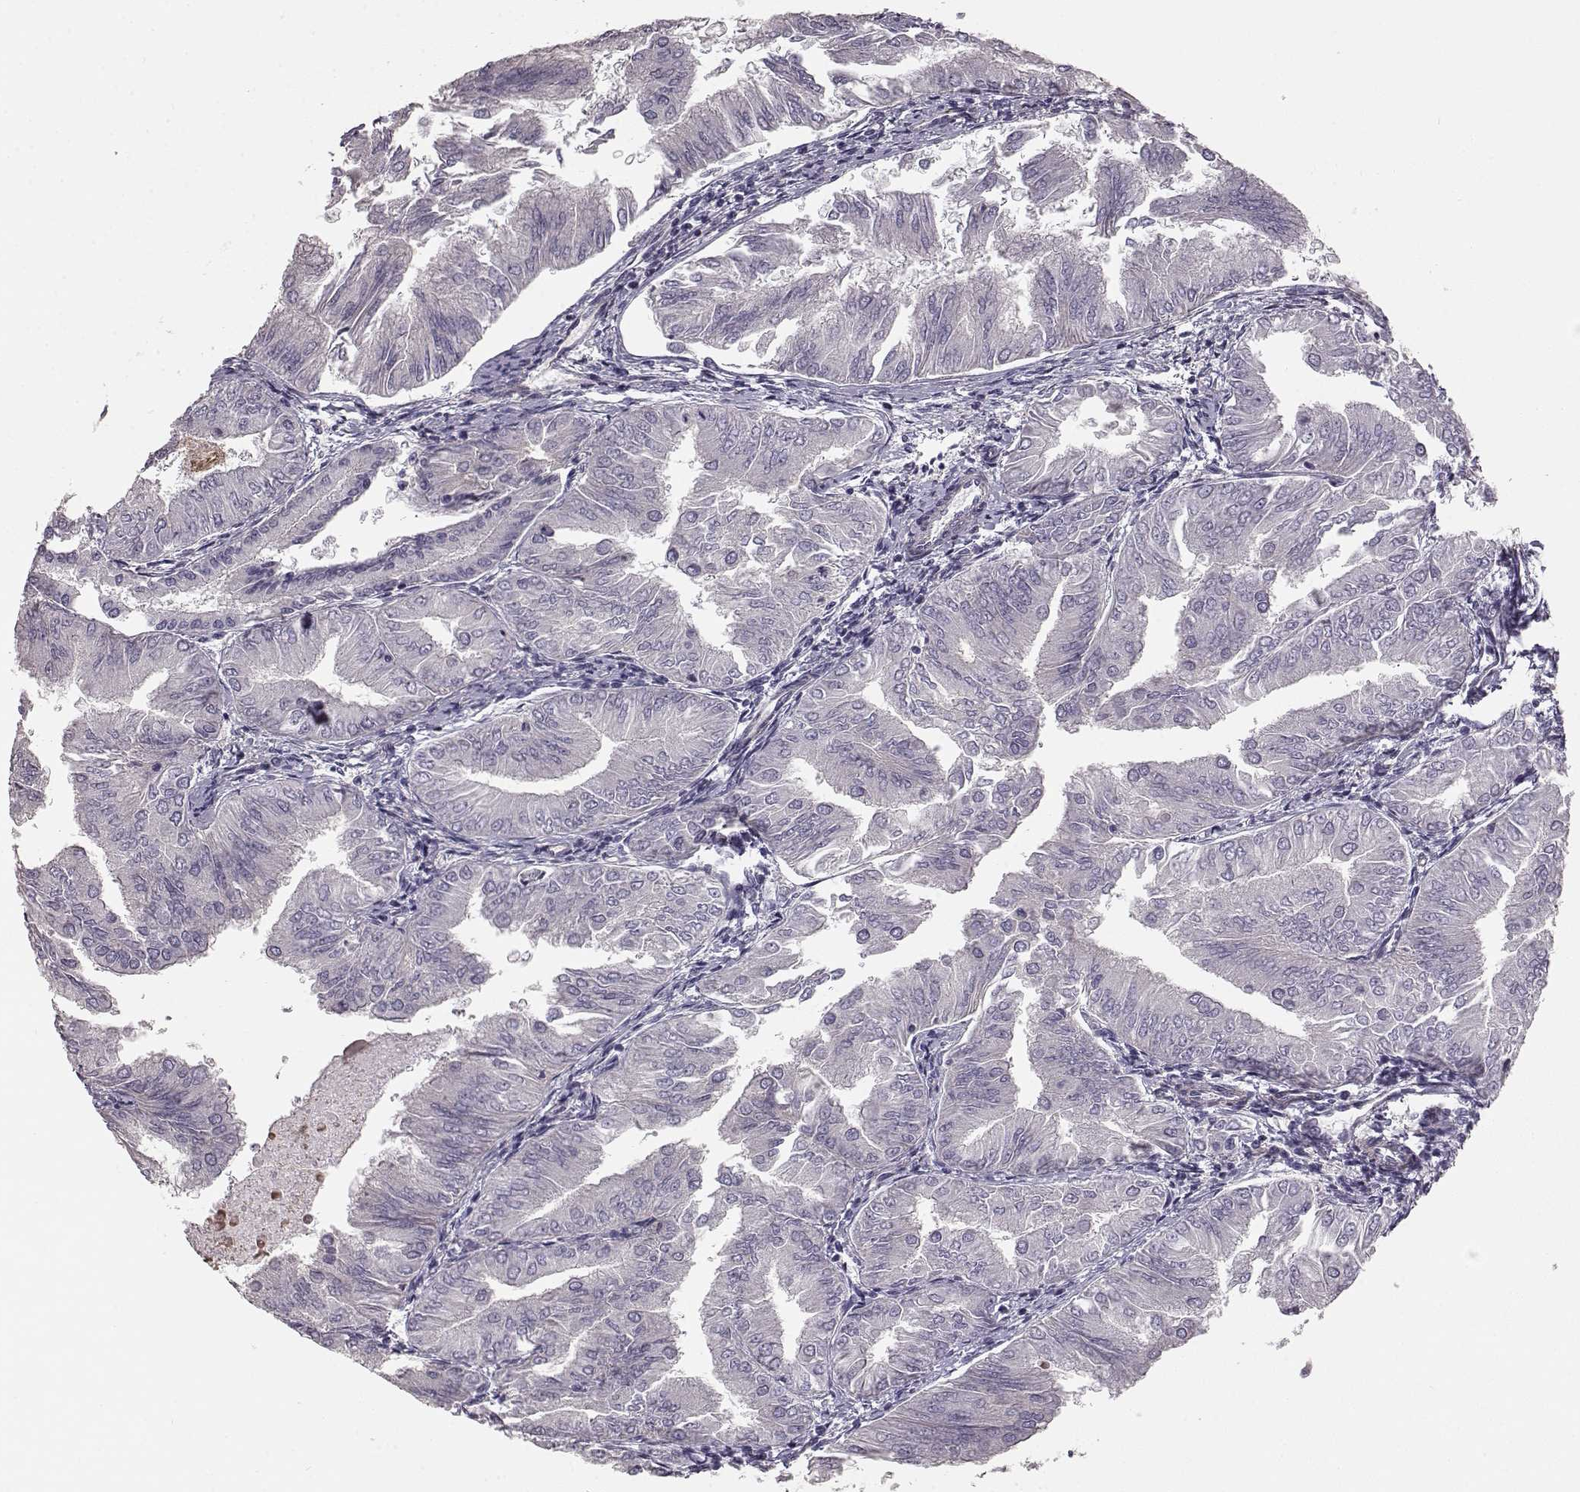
{"staining": {"intensity": "negative", "quantity": "none", "location": "none"}, "tissue": "endometrial cancer", "cell_type": "Tumor cells", "image_type": "cancer", "snomed": [{"axis": "morphology", "description": "Adenocarcinoma, NOS"}, {"axis": "topography", "description": "Endometrium"}], "caption": "Tumor cells show no significant positivity in endometrial adenocarcinoma. The staining is performed using DAB brown chromogen with nuclei counter-stained in using hematoxylin.", "gene": "GPR50", "patient": {"sex": "female", "age": 53}}